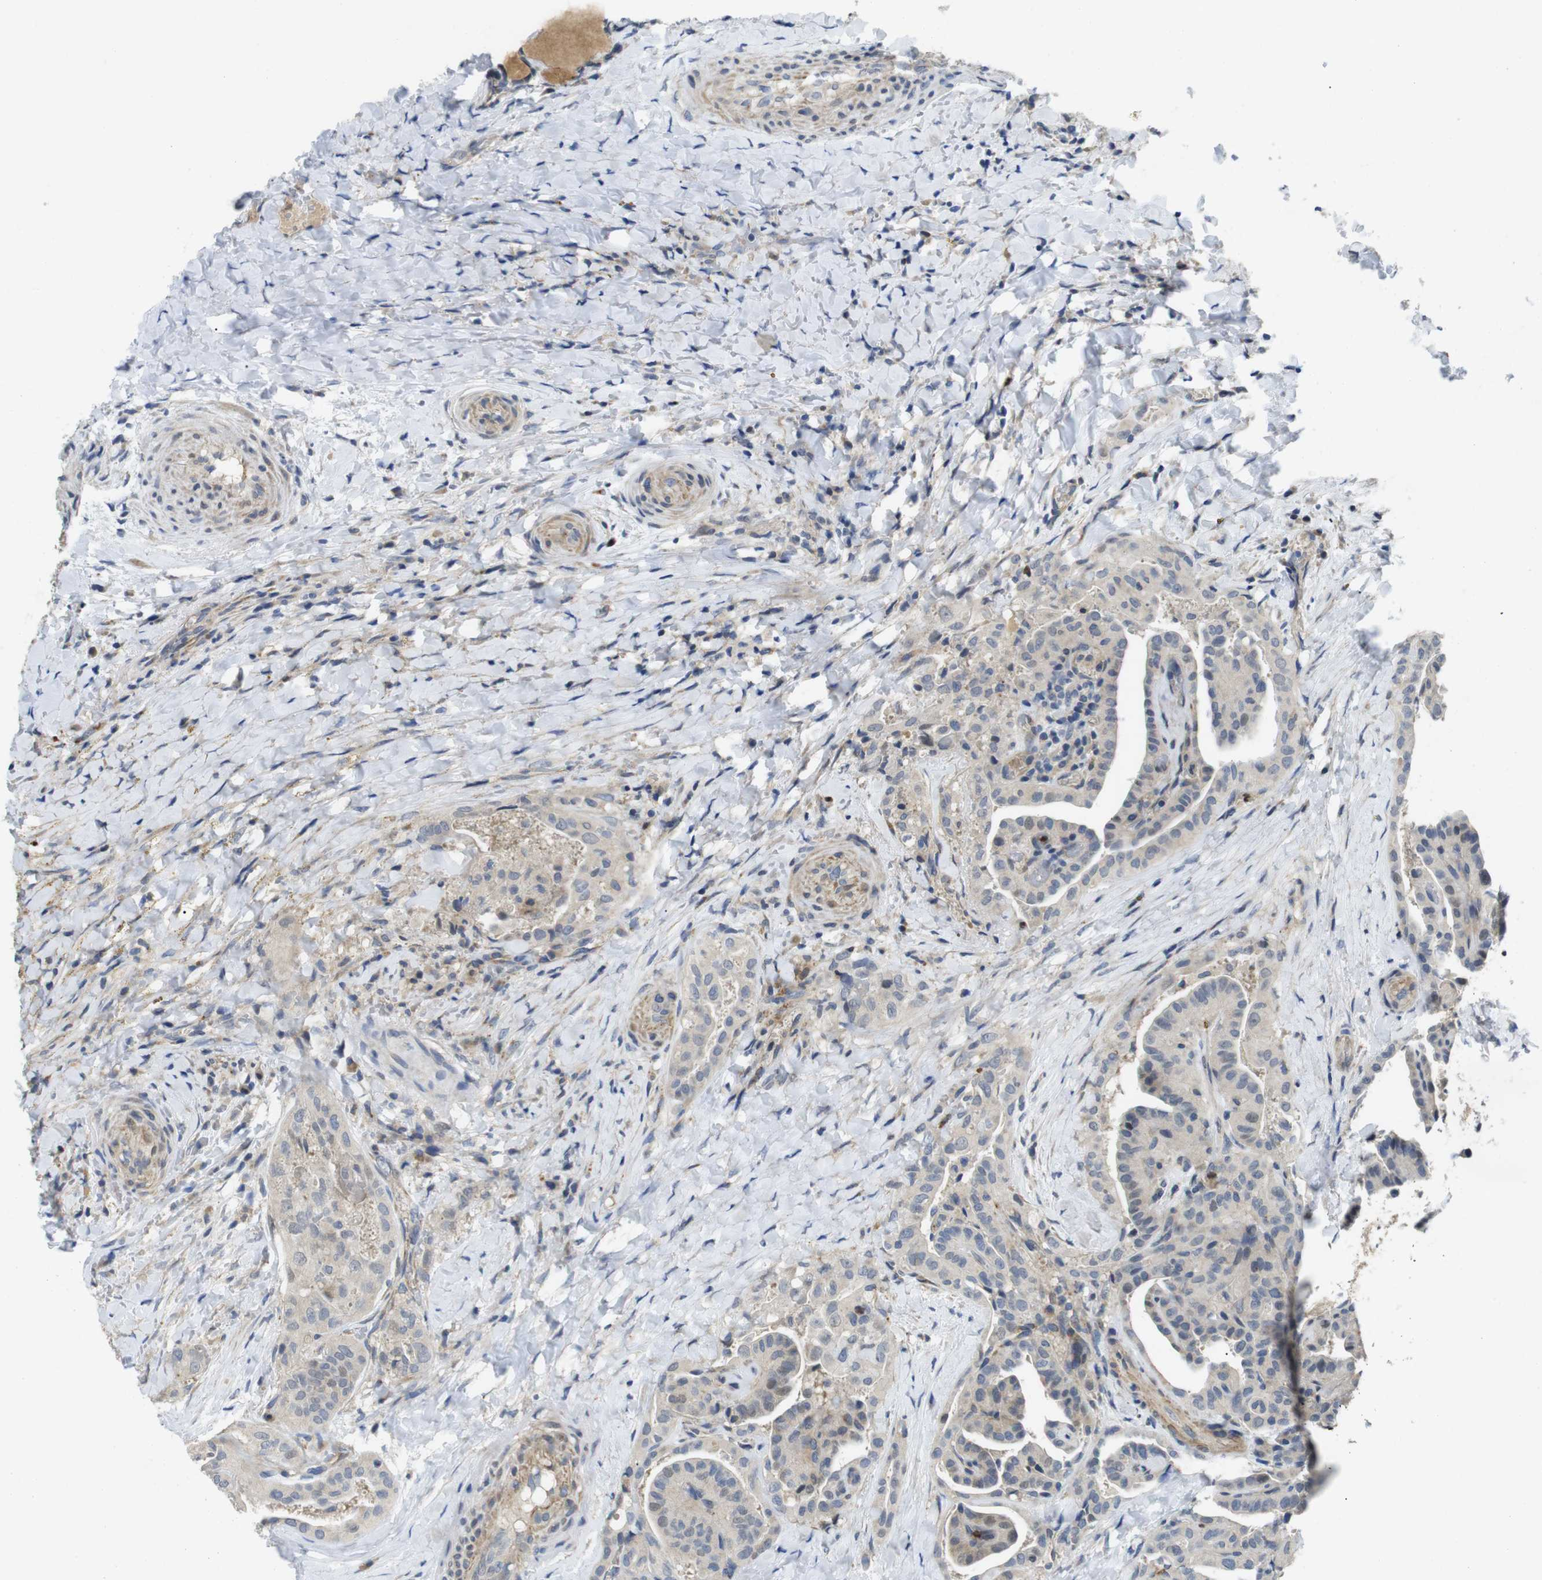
{"staining": {"intensity": "moderate", "quantity": "<25%", "location": "nuclear"}, "tissue": "thyroid cancer", "cell_type": "Tumor cells", "image_type": "cancer", "snomed": [{"axis": "morphology", "description": "Papillary adenocarcinoma, NOS"}, {"axis": "topography", "description": "Thyroid gland"}], "caption": "Protein analysis of thyroid cancer tissue reveals moderate nuclear positivity in about <25% of tumor cells.", "gene": "FNTA", "patient": {"sex": "male", "age": 77}}